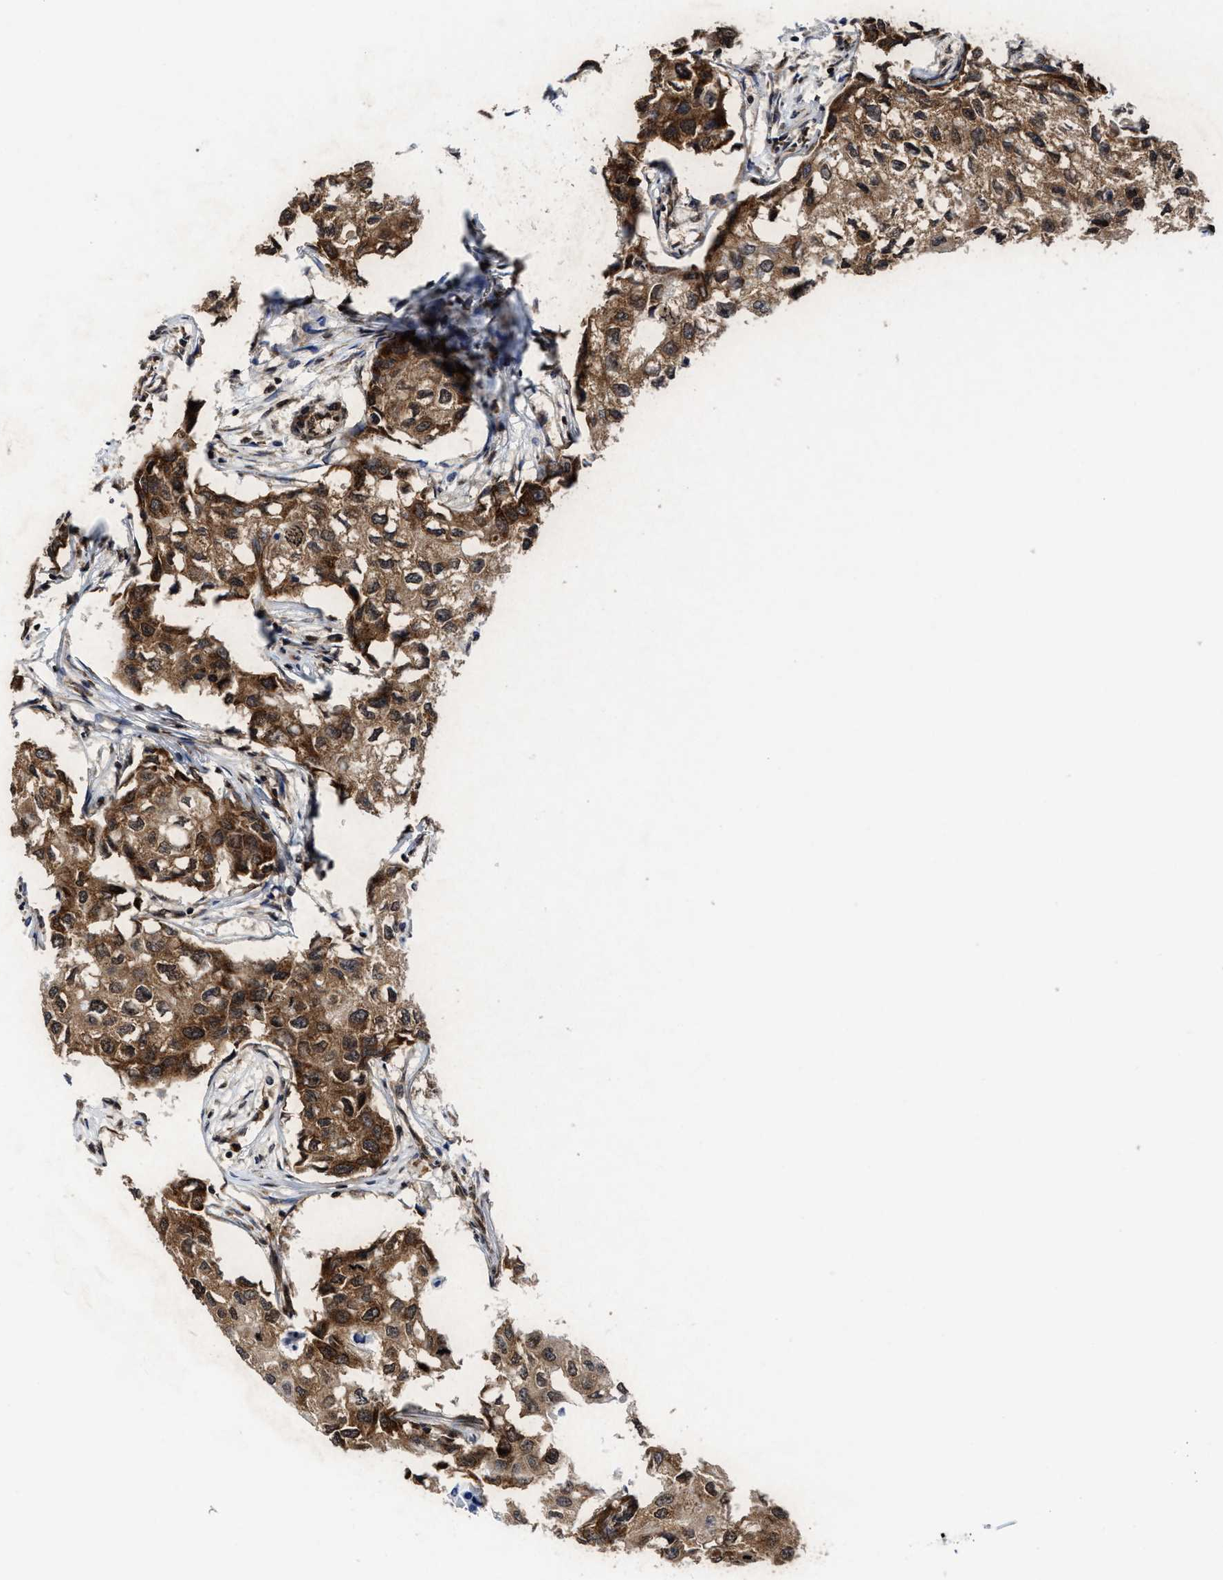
{"staining": {"intensity": "moderate", "quantity": ">75%", "location": "cytoplasmic/membranous,nuclear"}, "tissue": "breast cancer", "cell_type": "Tumor cells", "image_type": "cancer", "snomed": [{"axis": "morphology", "description": "Duct carcinoma"}, {"axis": "topography", "description": "Breast"}], "caption": "Approximately >75% of tumor cells in breast invasive ductal carcinoma exhibit moderate cytoplasmic/membranous and nuclear protein staining as visualized by brown immunohistochemical staining.", "gene": "ALYREF", "patient": {"sex": "female", "age": 27}}